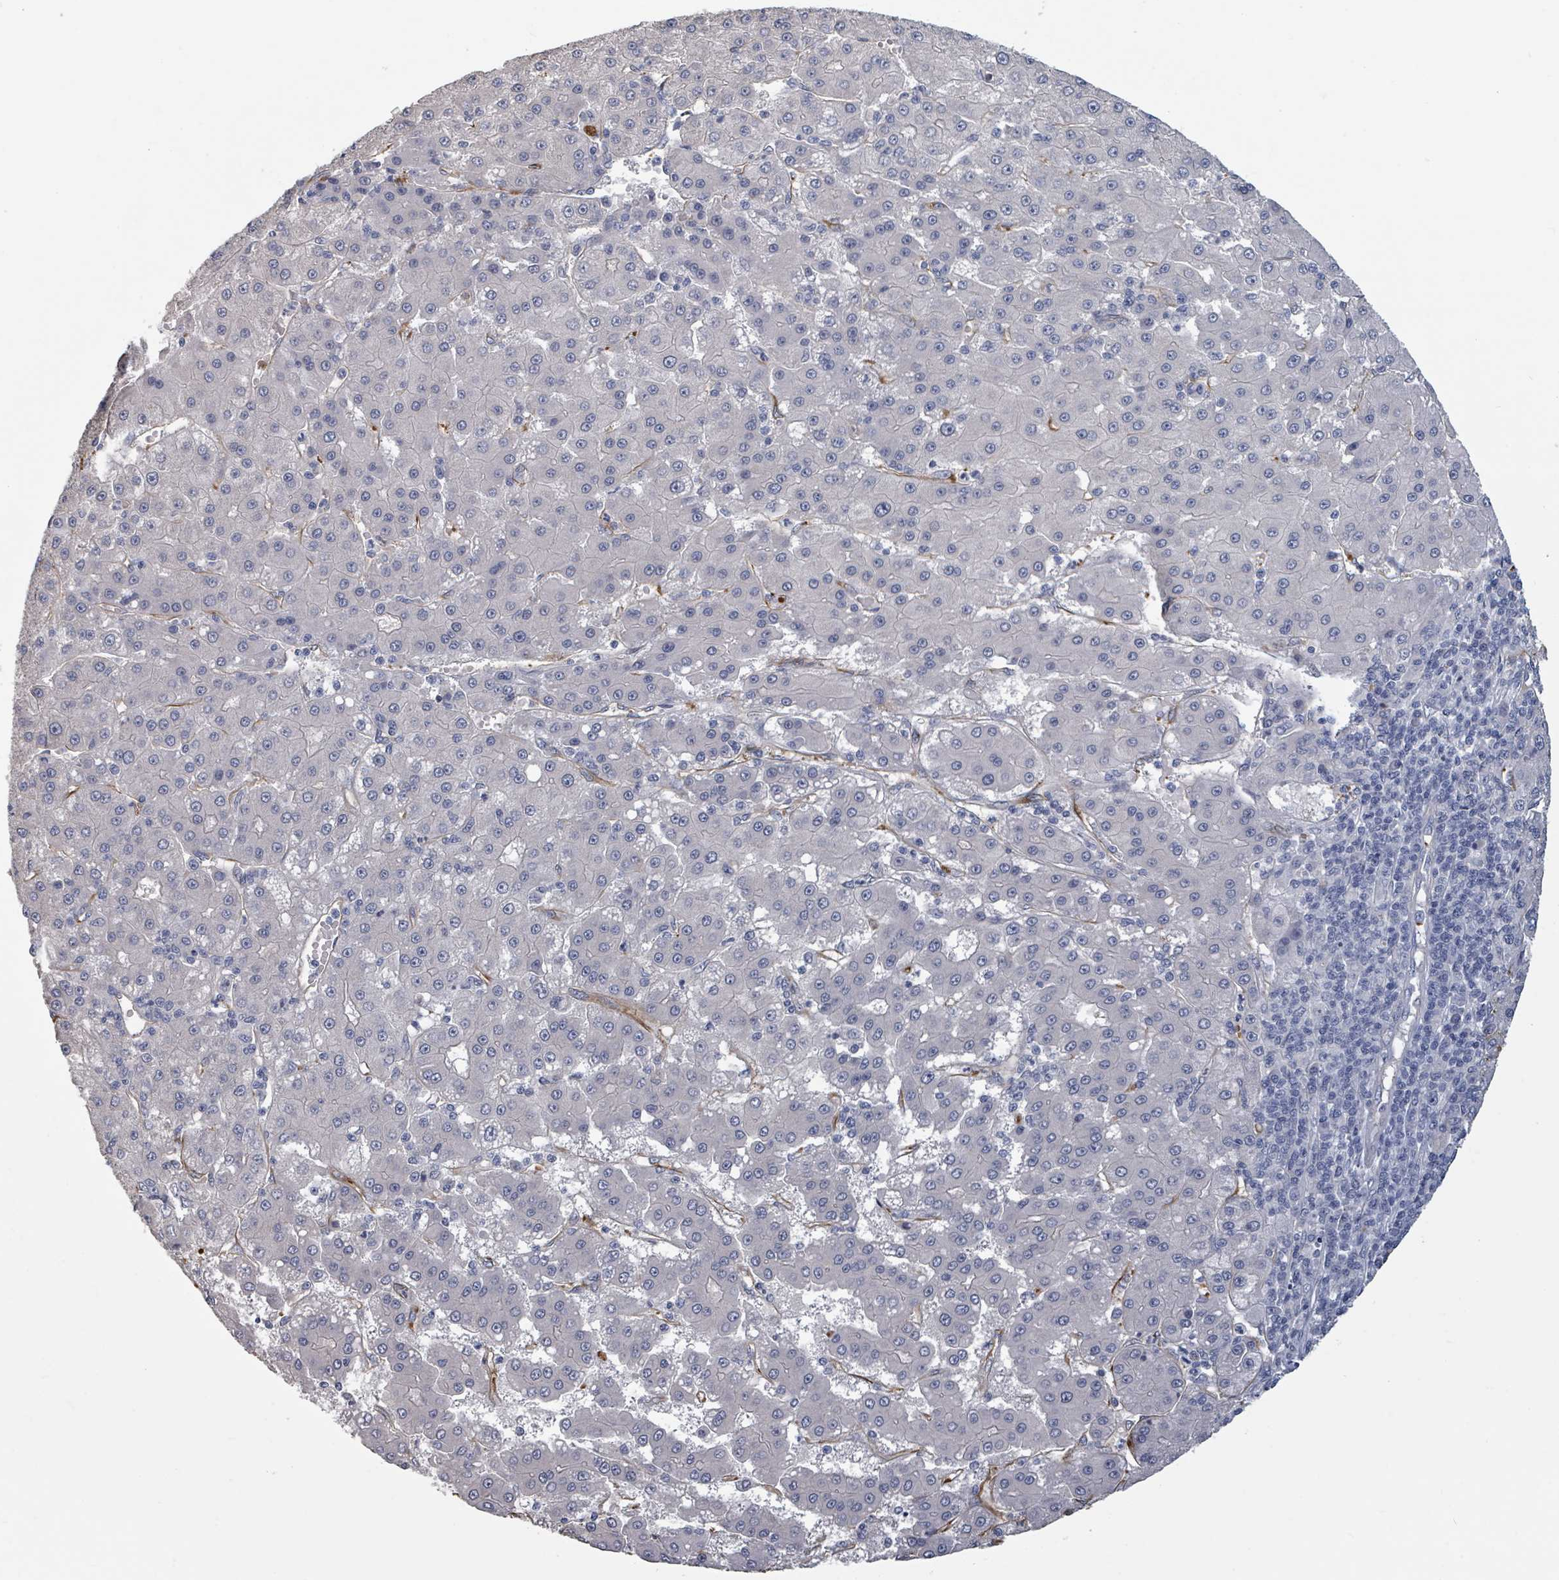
{"staining": {"intensity": "negative", "quantity": "none", "location": "none"}, "tissue": "liver cancer", "cell_type": "Tumor cells", "image_type": "cancer", "snomed": [{"axis": "morphology", "description": "Carcinoma, Hepatocellular, NOS"}, {"axis": "topography", "description": "Liver"}], "caption": "Tumor cells are negative for protein expression in human liver cancer (hepatocellular carcinoma). (Brightfield microscopy of DAB immunohistochemistry (IHC) at high magnification).", "gene": "PLAUR", "patient": {"sex": "male", "age": 76}}